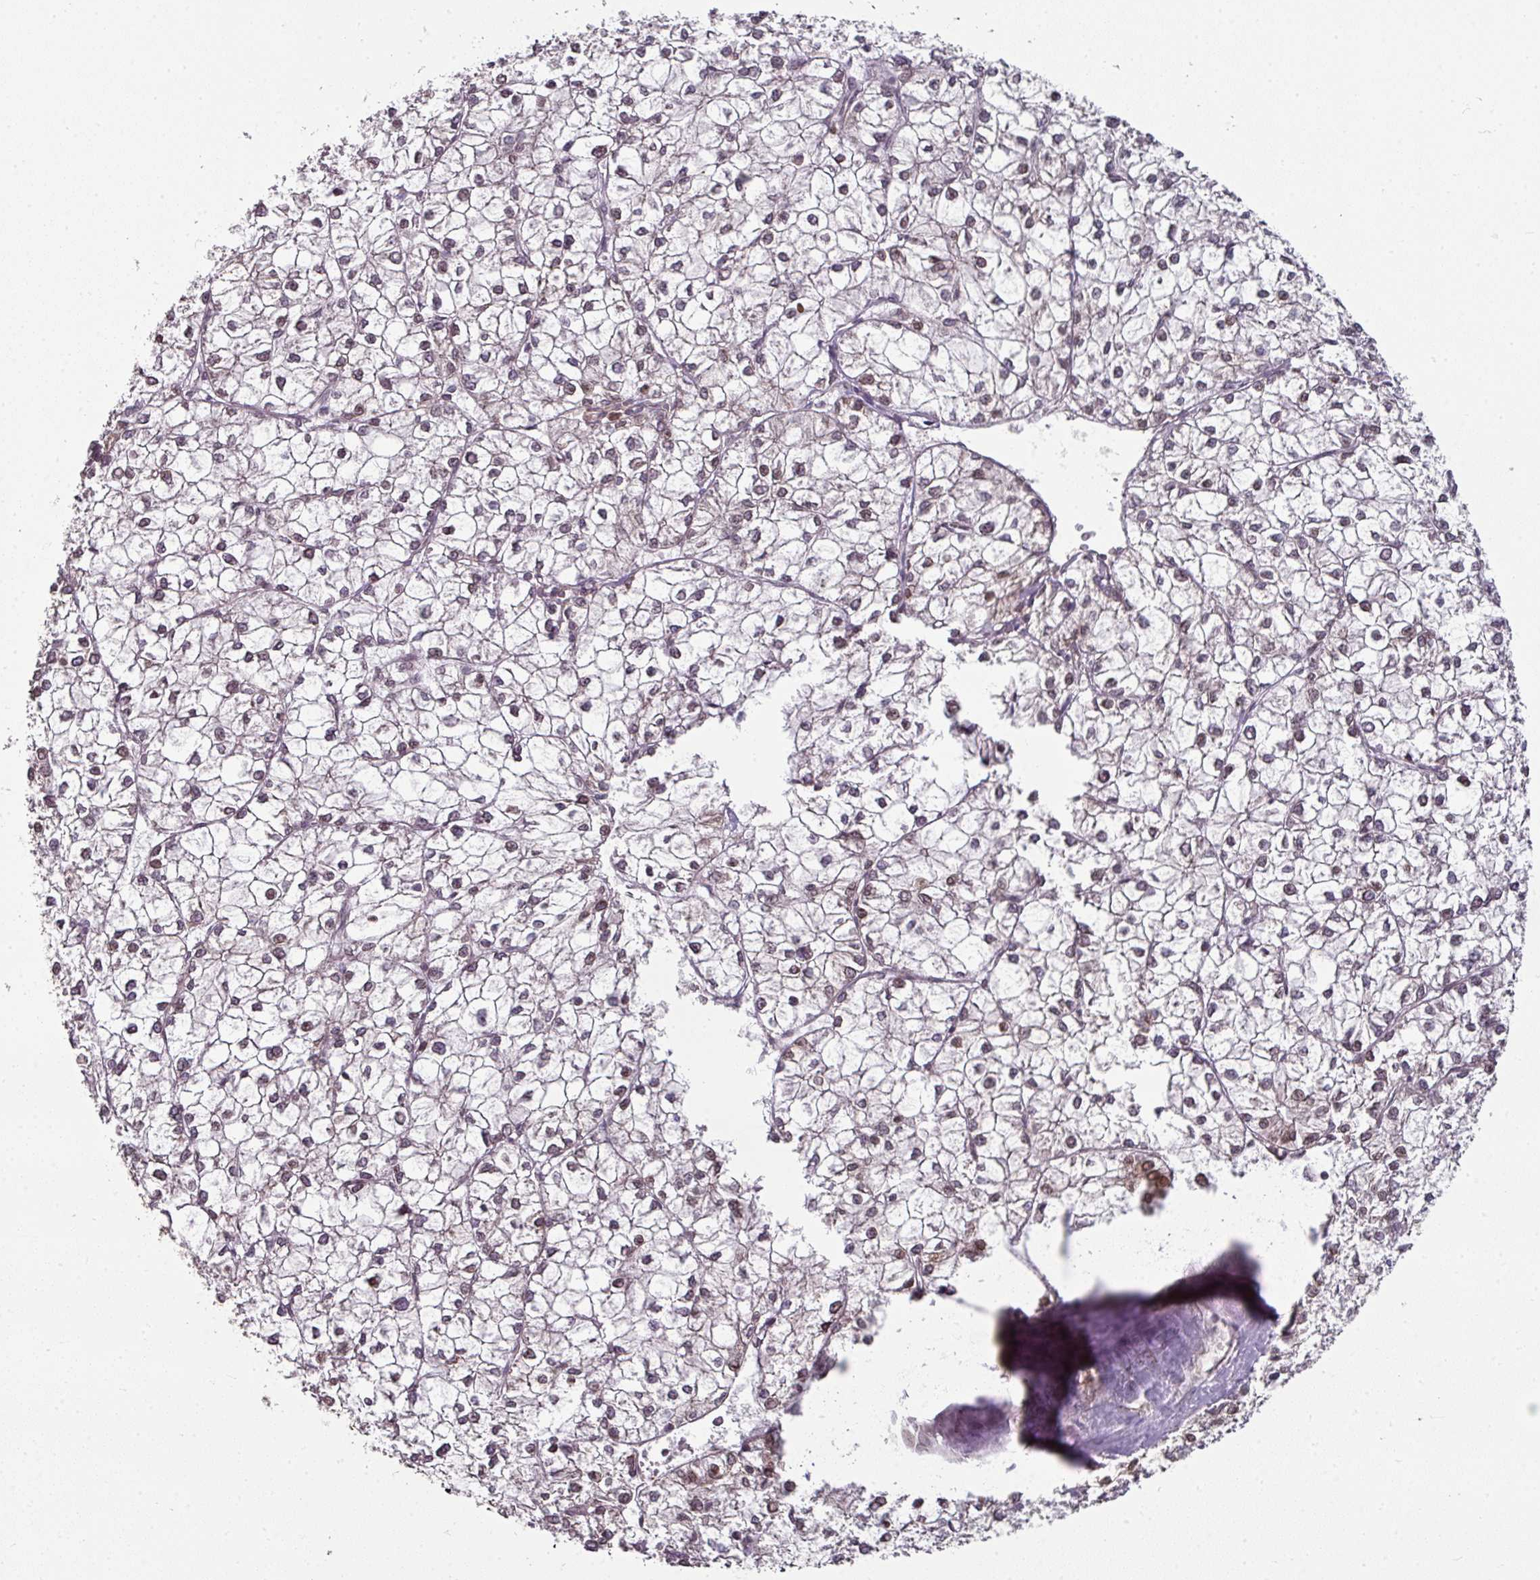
{"staining": {"intensity": "weak", "quantity": "25%-75%", "location": "nuclear"}, "tissue": "liver cancer", "cell_type": "Tumor cells", "image_type": "cancer", "snomed": [{"axis": "morphology", "description": "Carcinoma, Hepatocellular, NOS"}, {"axis": "topography", "description": "Liver"}], "caption": "An immunohistochemistry histopathology image of neoplastic tissue is shown. Protein staining in brown labels weak nuclear positivity in liver cancer (hepatocellular carcinoma) within tumor cells.", "gene": "RANGAP1", "patient": {"sex": "female", "age": 43}}